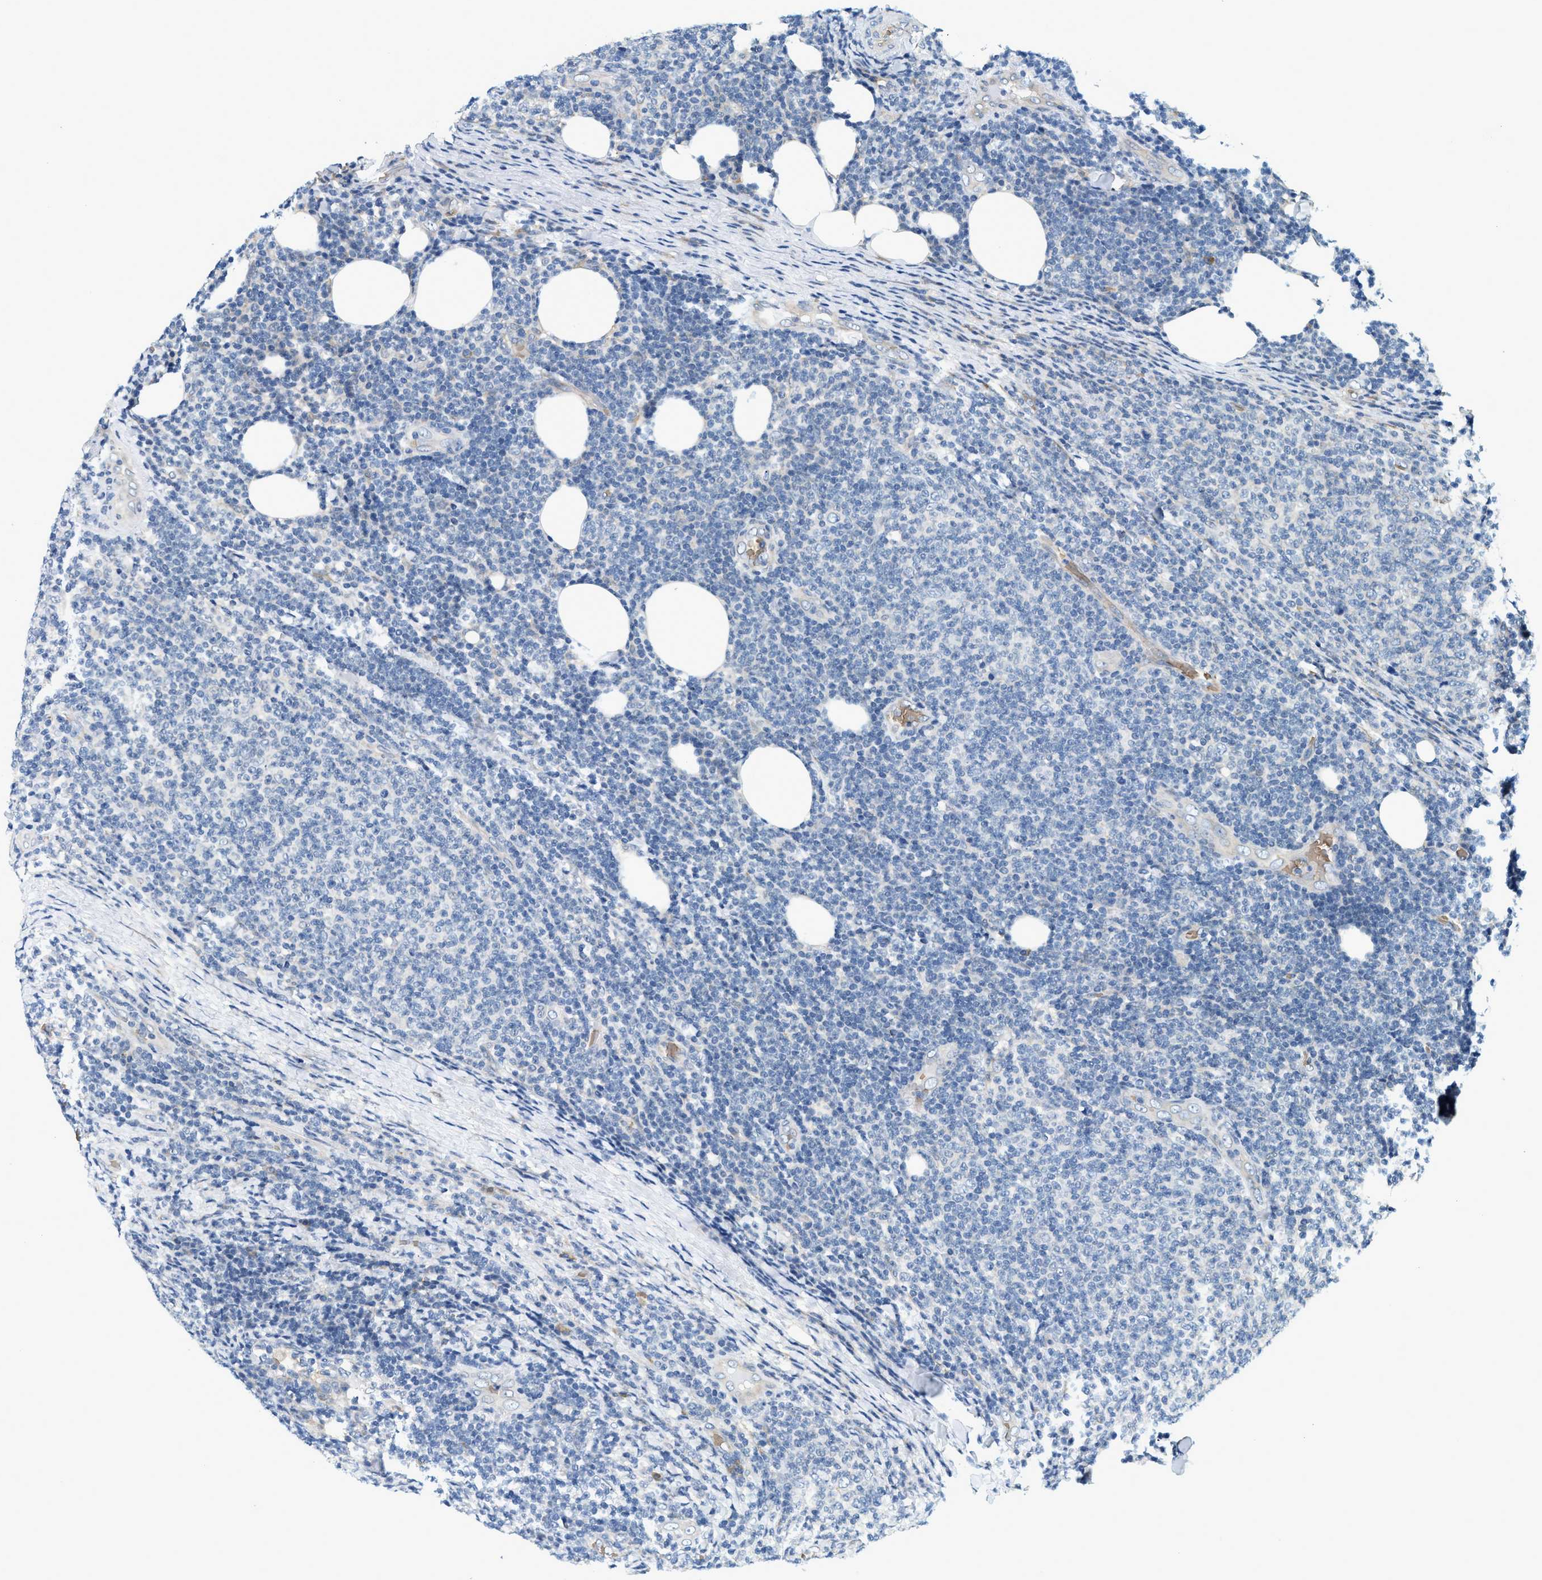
{"staining": {"intensity": "negative", "quantity": "none", "location": "none"}, "tissue": "lymphoma", "cell_type": "Tumor cells", "image_type": "cancer", "snomed": [{"axis": "morphology", "description": "Malignant lymphoma, non-Hodgkin's type, Low grade"}, {"axis": "topography", "description": "Lymph node"}], "caption": "Immunohistochemical staining of low-grade malignant lymphoma, non-Hodgkin's type exhibits no significant positivity in tumor cells.", "gene": "CYTH2", "patient": {"sex": "male", "age": 66}}